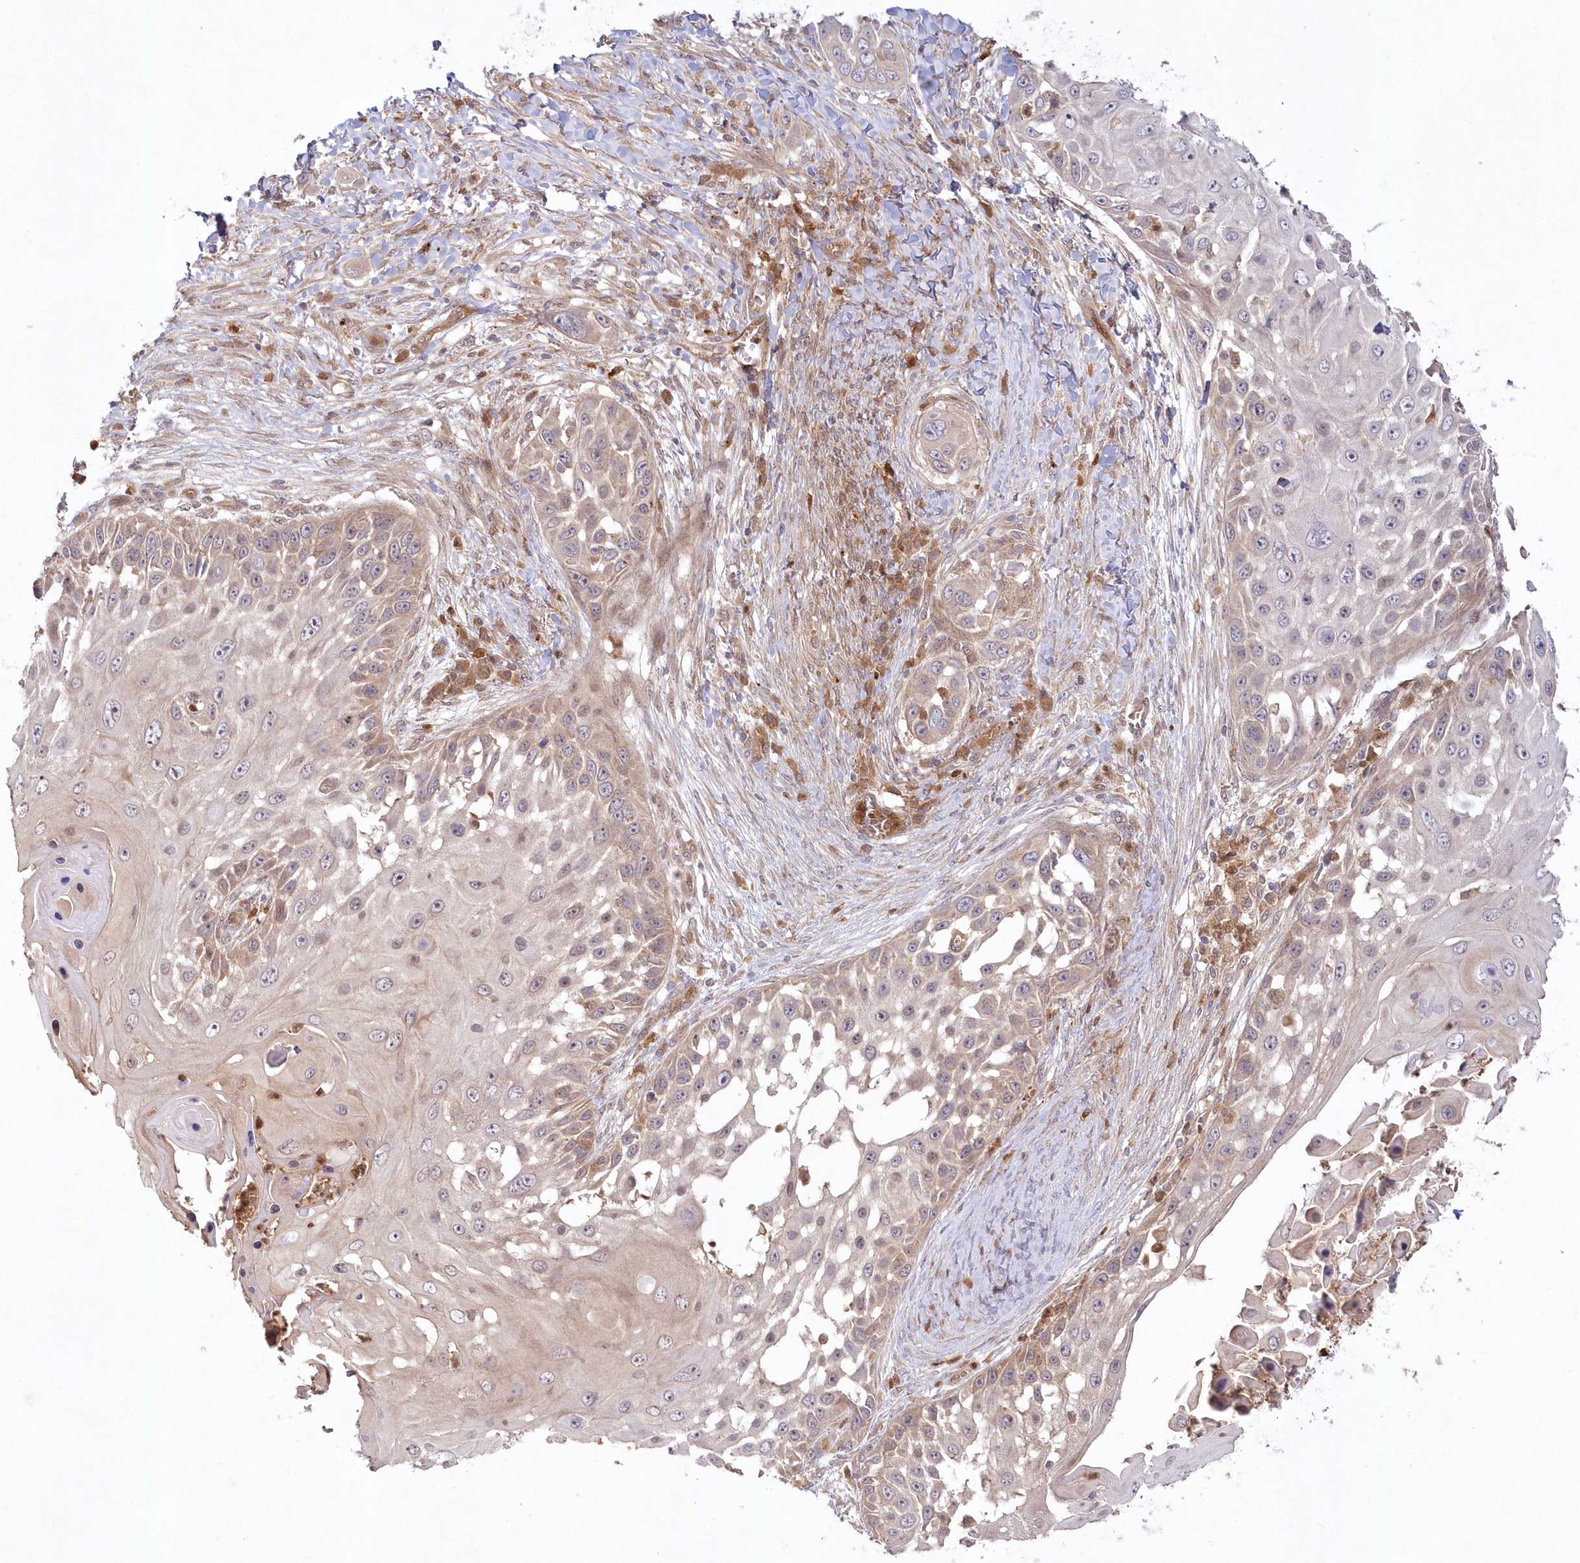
{"staining": {"intensity": "moderate", "quantity": "<25%", "location": "cytoplasmic/membranous"}, "tissue": "skin cancer", "cell_type": "Tumor cells", "image_type": "cancer", "snomed": [{"axis": "morphology", "description": "Squamous cell carcinoma, NOS"}, {"axis": "topography", "description": "Skin"}], "caption": "IHC (DAB (3,3'-diaminobenzidine)) staining of human skin cancer displays moderate cytoplasmic/membranous protein staining in approximately <25% of tumor cells.", "gene": "GBE1", "patient": {"sex": "female", "age": 44}}